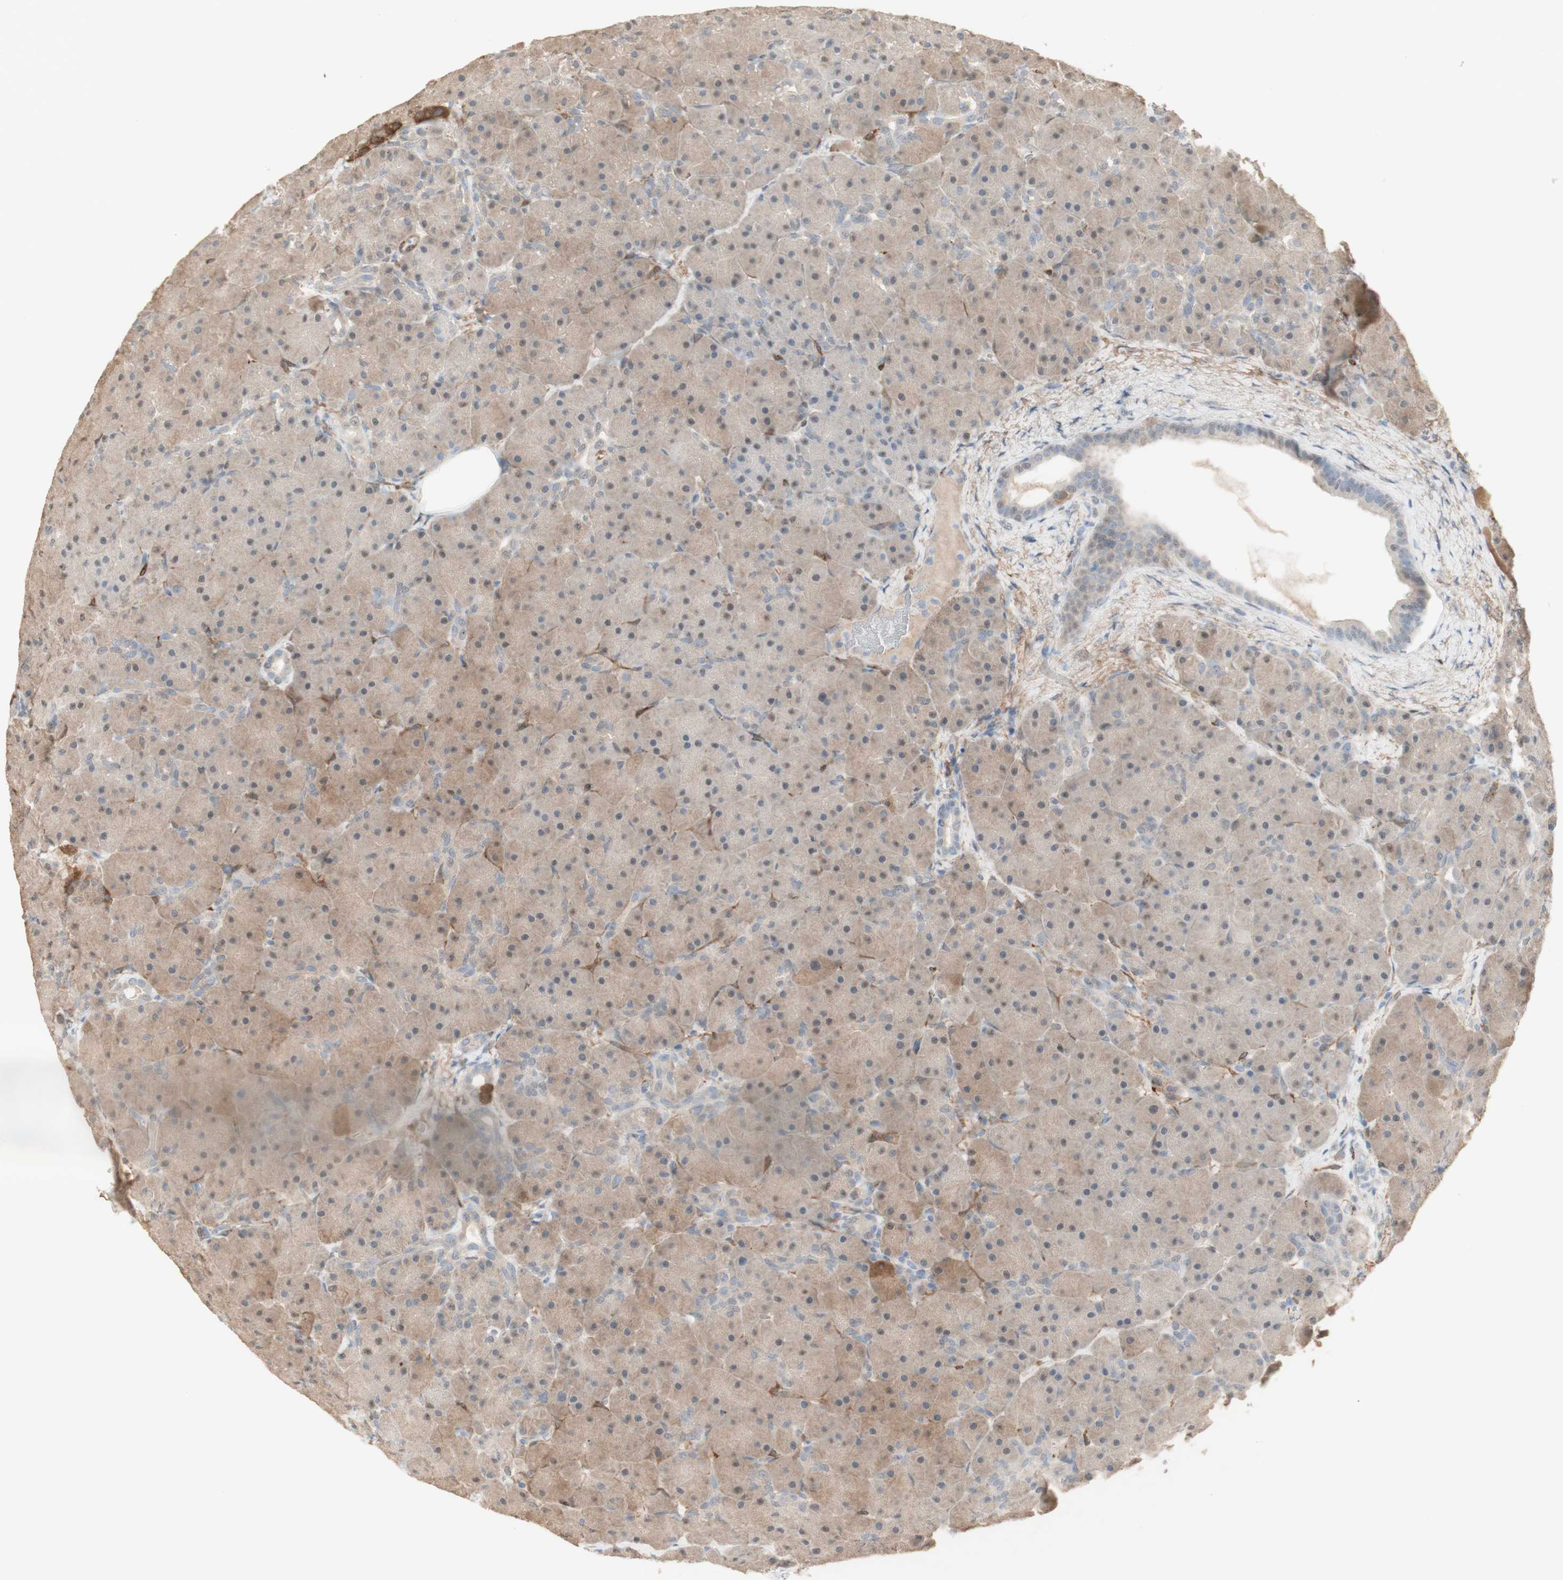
{"staining": {"intensity": "strong", "quantity": "<25%", "location": "cytoplasmic/membranous"}, "tissue": "pancreas", "cell_type": "Exocrine glandular cells", "image_type": "normal", "snomed": [{"axis": "morphology", "description": "Normal tissue, NOS"}, {"axis": "topography", "description": "Pancreas"}], "caption": "The photomicrograph reveals staining of normal pancreas, revealing strong cytoplasmic/membranous protein expression (brown color) within exocrine glandular cells.", "gene": "MUC3A", "patient": {"sex": "male", "age": 66}}